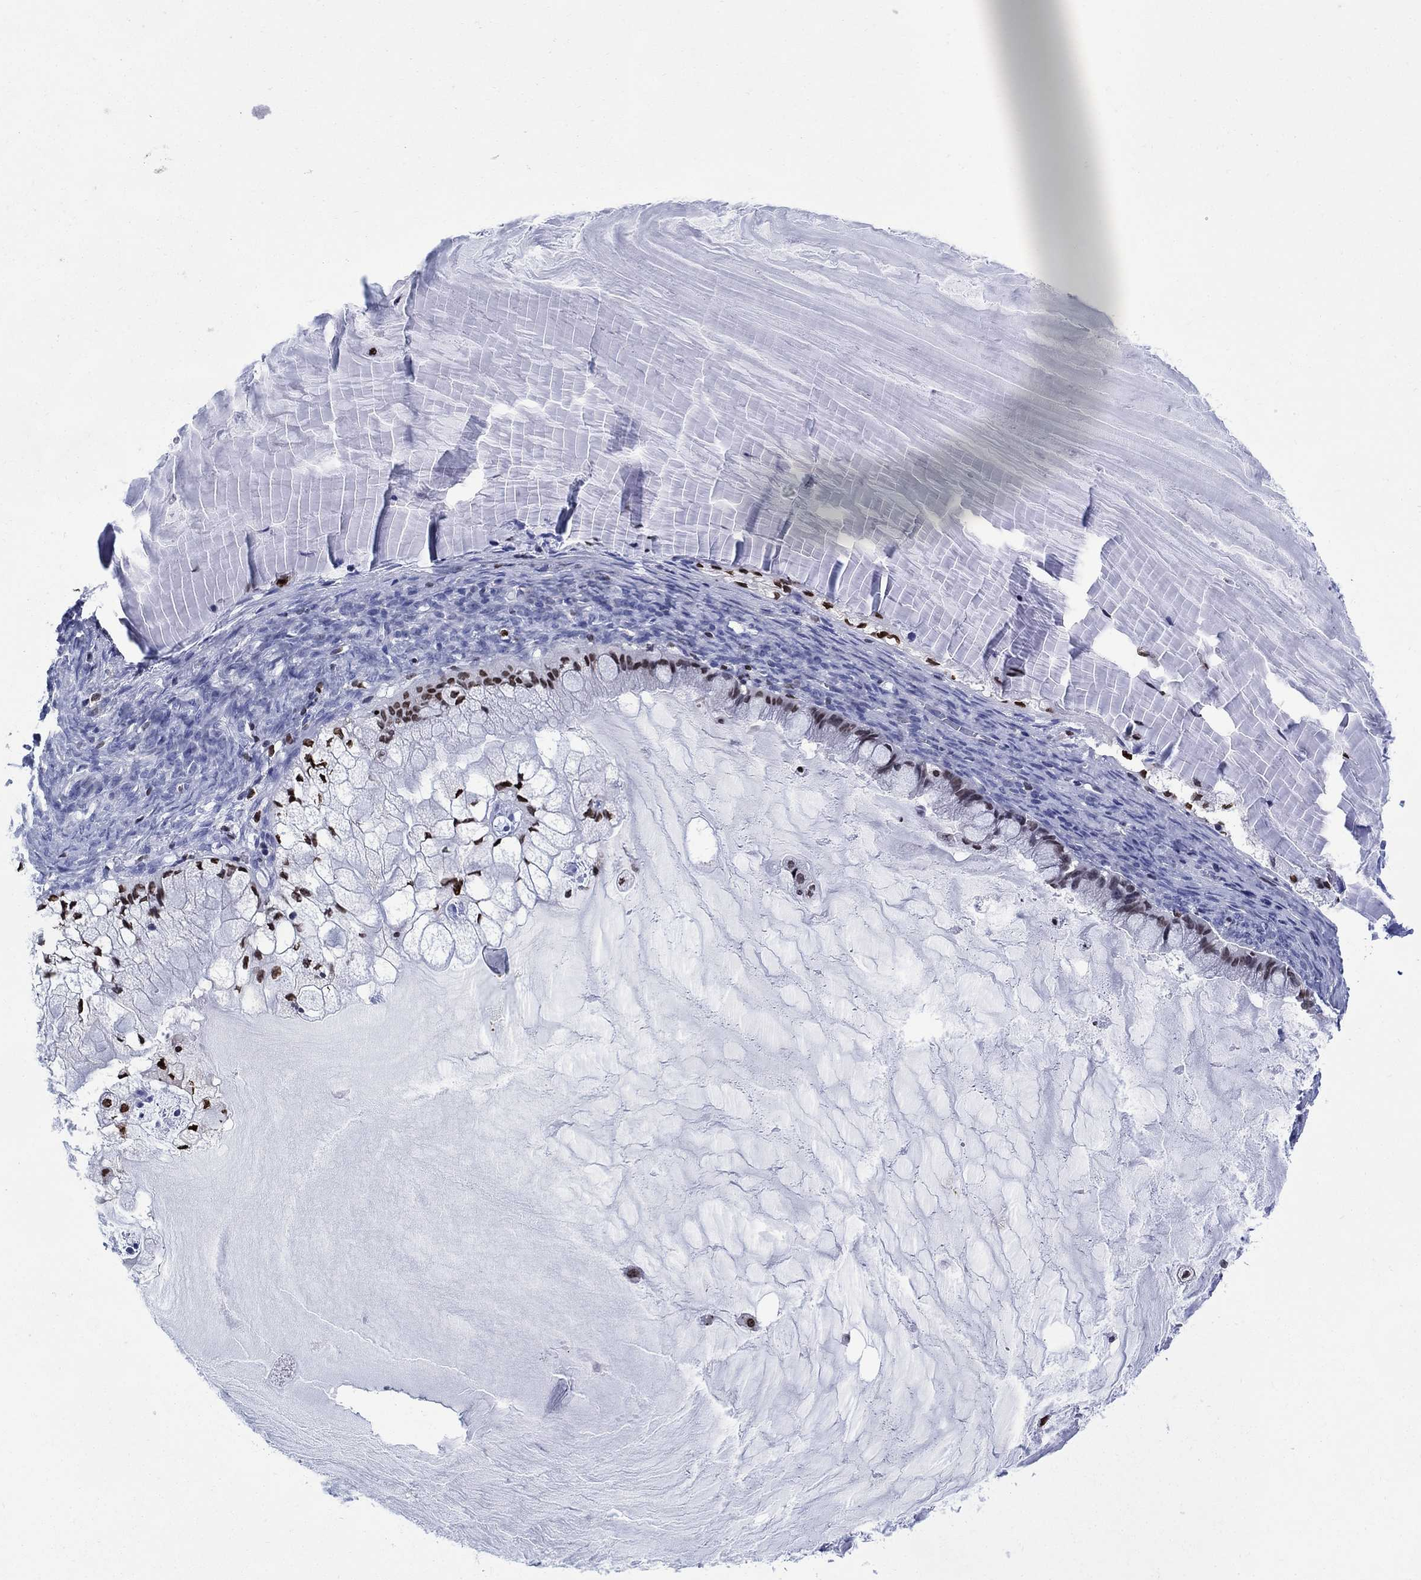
{"staining": {"intensity": "weak", "quantity": "25%-75%", "location": "nuclear"}, "tissue": "ovarian cancer", "cell_type": "Tumor cells", "image_type": "cancer", "snomed": [{"axis": "morphology", "description": "Cystadenocarcinoma, mucinous, NOS"}, {"axis": "topography", "description": "Ovary"}], "caption": "Ovarian mucinous cystadenocarcinoma stained with DAB (3,3'-diaminobenzidine) immunohistochemistry displays low levels of weak nuclear expression in about 25%-75% of tumor cells.", "gene": "HMGA1", "patient": {"sex": "female", "age": 57}}